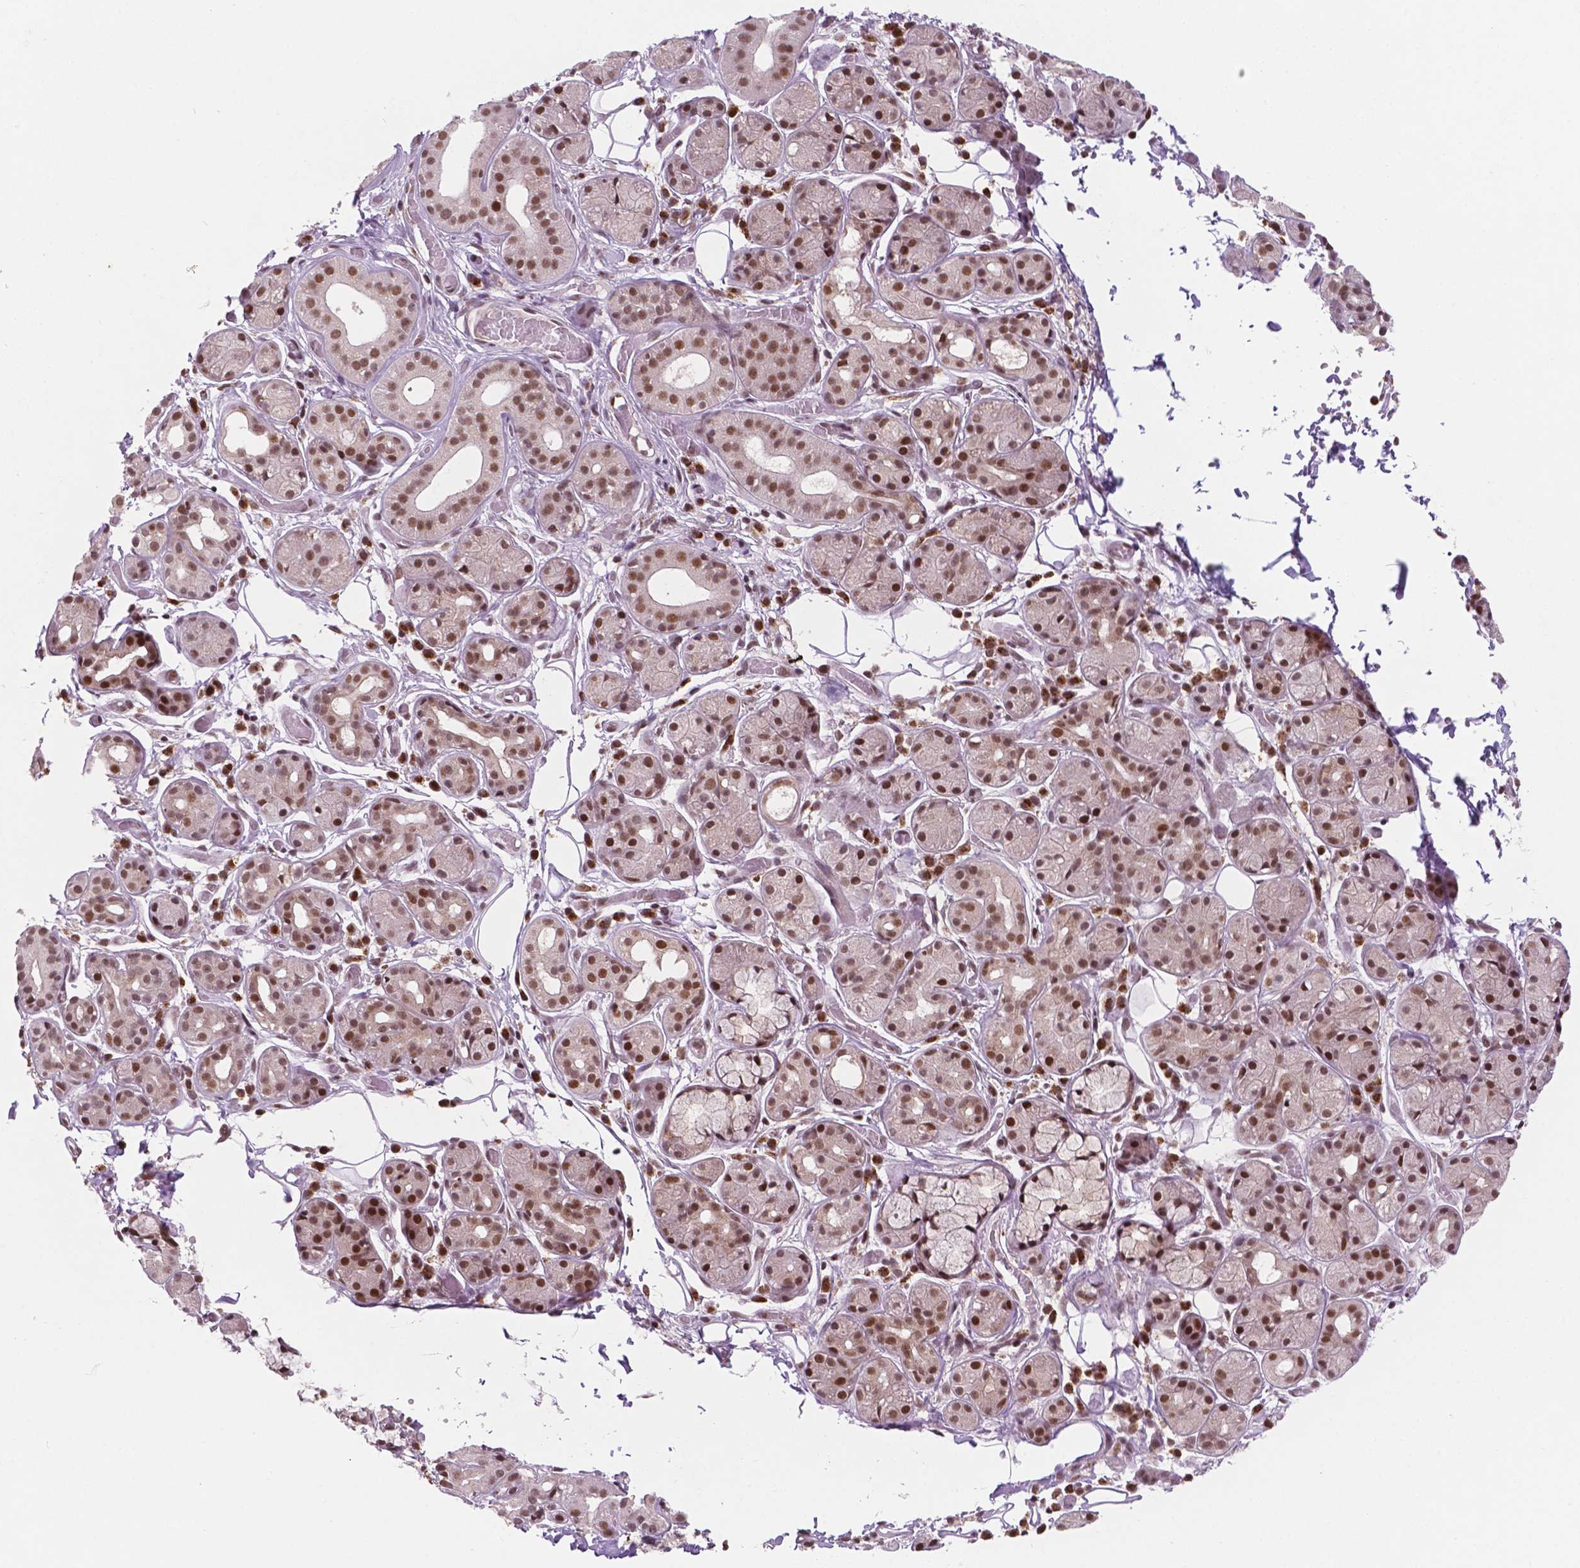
{"staining": {"intensity": "moderate", "quantity": "25%-75%", "location": "nuclear"}, "tissue": "salivary gland", "cell_type": "Glandular cells", "image_type": "normal", "snomed": [{"axis": "morphology", "description": "Normal tissue, NOS"}, {"axis": "topography", "description": "Salivary gland"}, {"axis": "topography", "description": "Peripheral nerve tissue"}], "caption": "Benign salivary gland reveals moderate nuclear staining in about 25%-75% of glandular cells, visualized by immunohistochemistry.", "gene": "PER2", "patient": {"sex": "male", "age": 71}}